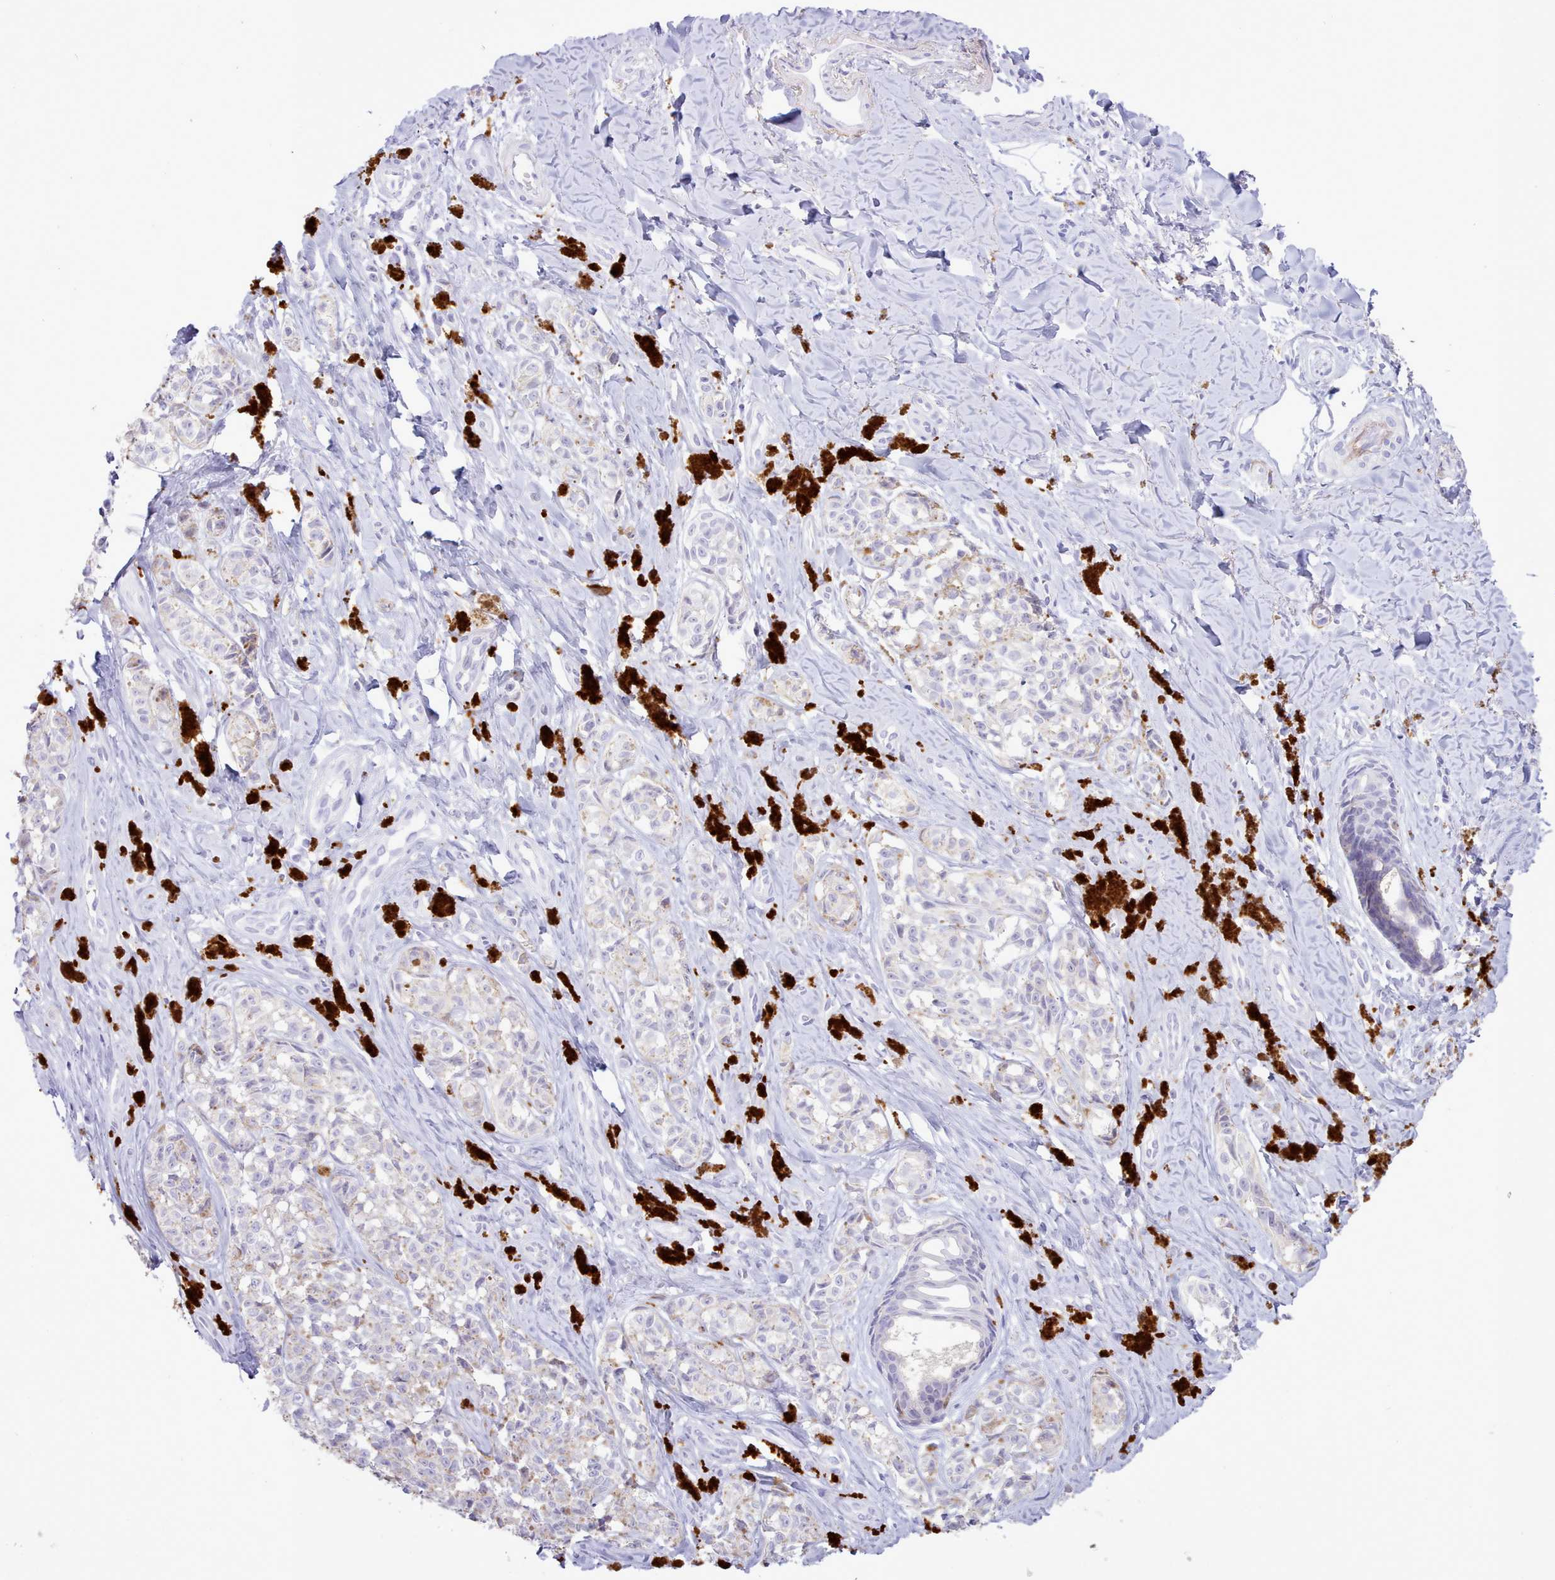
{"staining": {"intensity": "weak", "quantity": "<25%", "location": "cytoplasmic/membranous"}, "tissue": "melanoma", "cell_type": "Tumor cells", "image_type": "cancer", "snomed": [{"axis": "morphology", "description": "Malignant melanoma, NOS"}, {"axis": "topography", "description": "Skin"}], "caption": "DAB (3,3'-diaminobenzidine) immunohistochemical staining of human malignant melanoma exhibits no significant expression in tumor cells. (IHC, brightfield microscopy, high magnification).", "gene": "SRD5A1", "patient": {"sex": "female", "age": 65}}